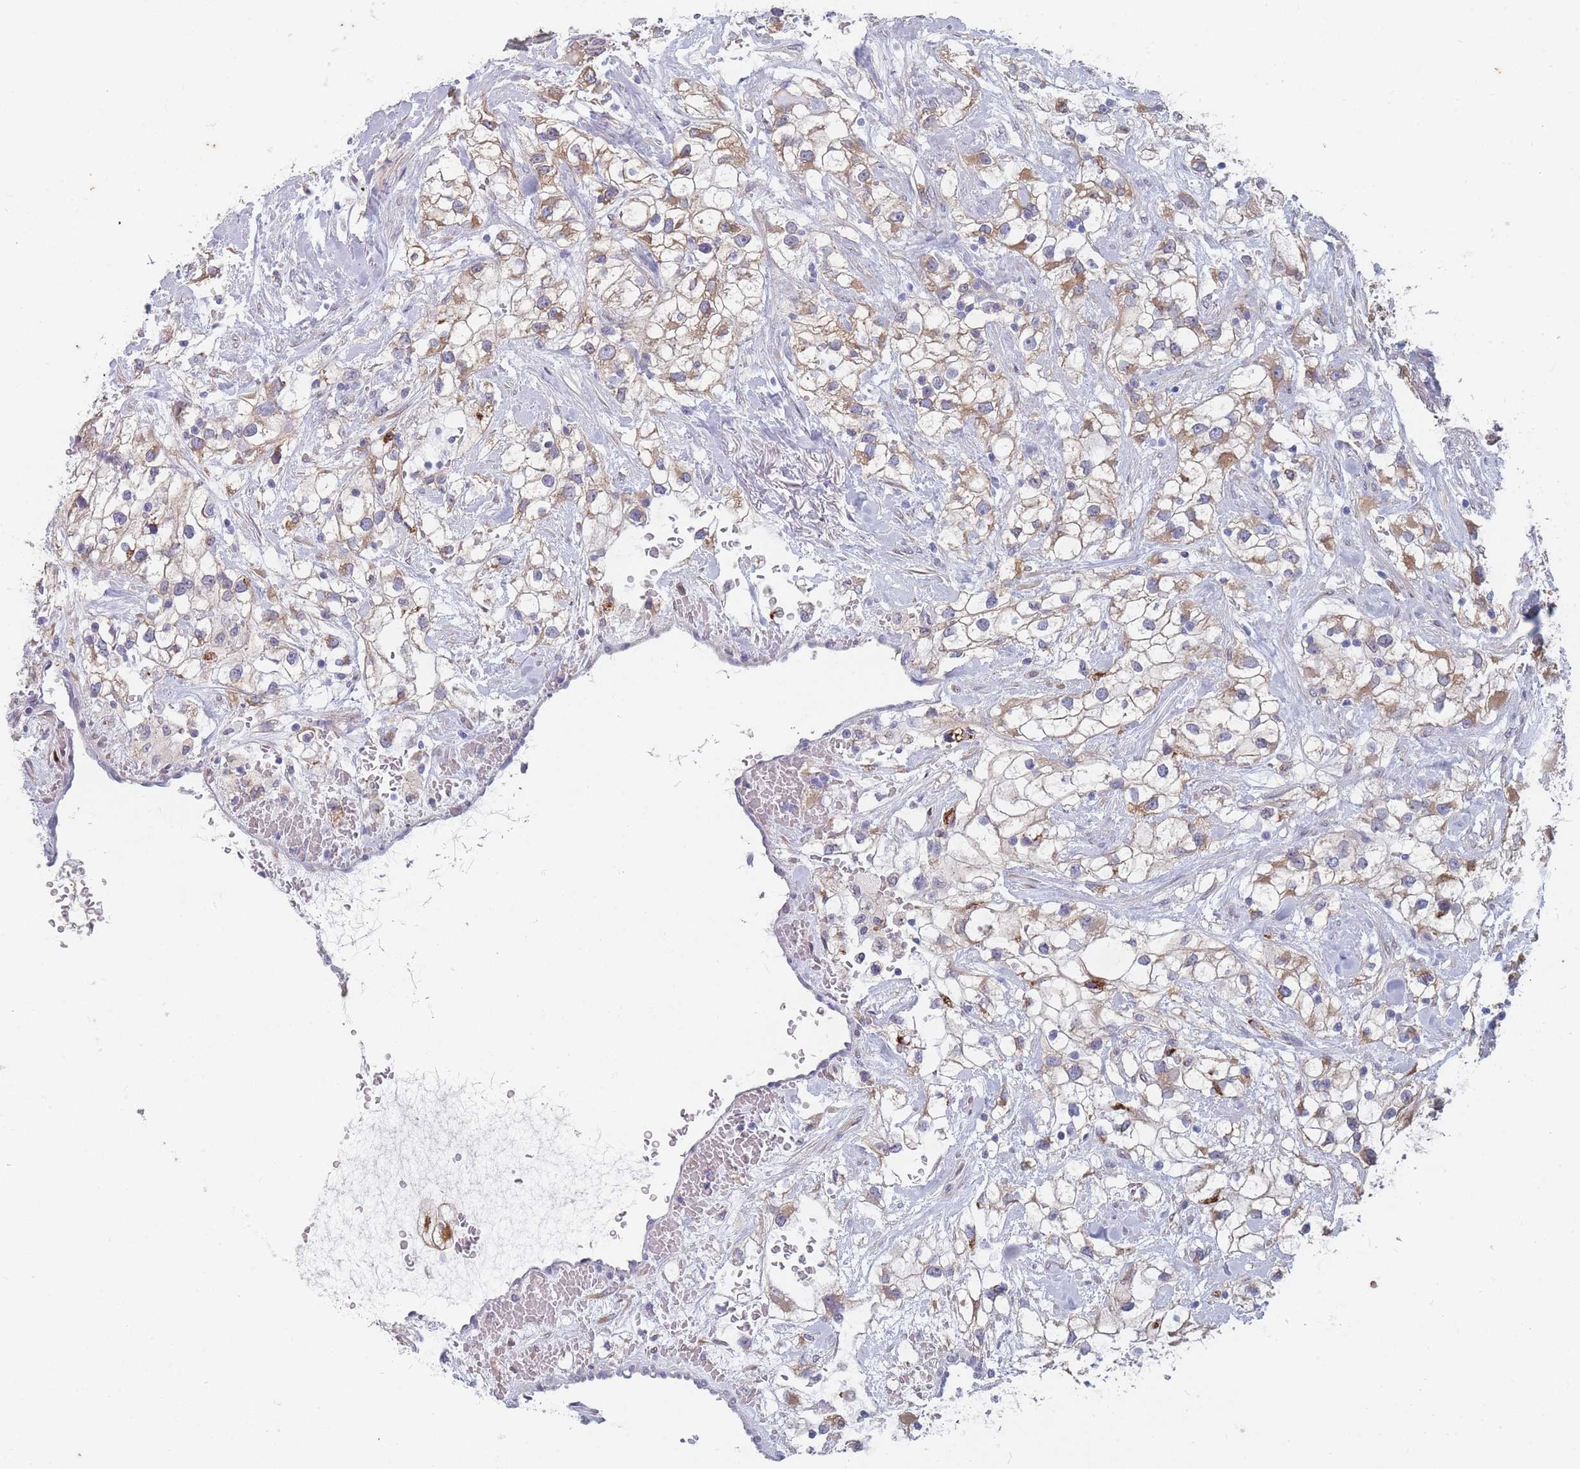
{"staining": {"intensity": "moderate", "quantity": "<25%", "location": "cytoplasmic/membranous"}, "tissue": "renal cancer", "cell_type": "Tumor cells", "image_type": "cancer", "snomed": [{"axis": "morphology", "description": "Adenocarcinoma, NOS"}, {"axis": "topography", "description": "Kidney"}], "caption": "Immunohistochemistry (DAB (3,3'-diaminobenzidine)) staining of human renal cancer (adenocarcinoma) reveals moderate cytoplasmic/membranous protein staining in about <25% of tumor cells. The staining was performed using DAB (3,3'-diaminobenzidine) to visualize the protein expression in brown, while the nuclei were stained in blue with hematoxylin (Magnification: 20x).", "gene": "TMED10", "patient": {"sex": "male", "age": 59}}